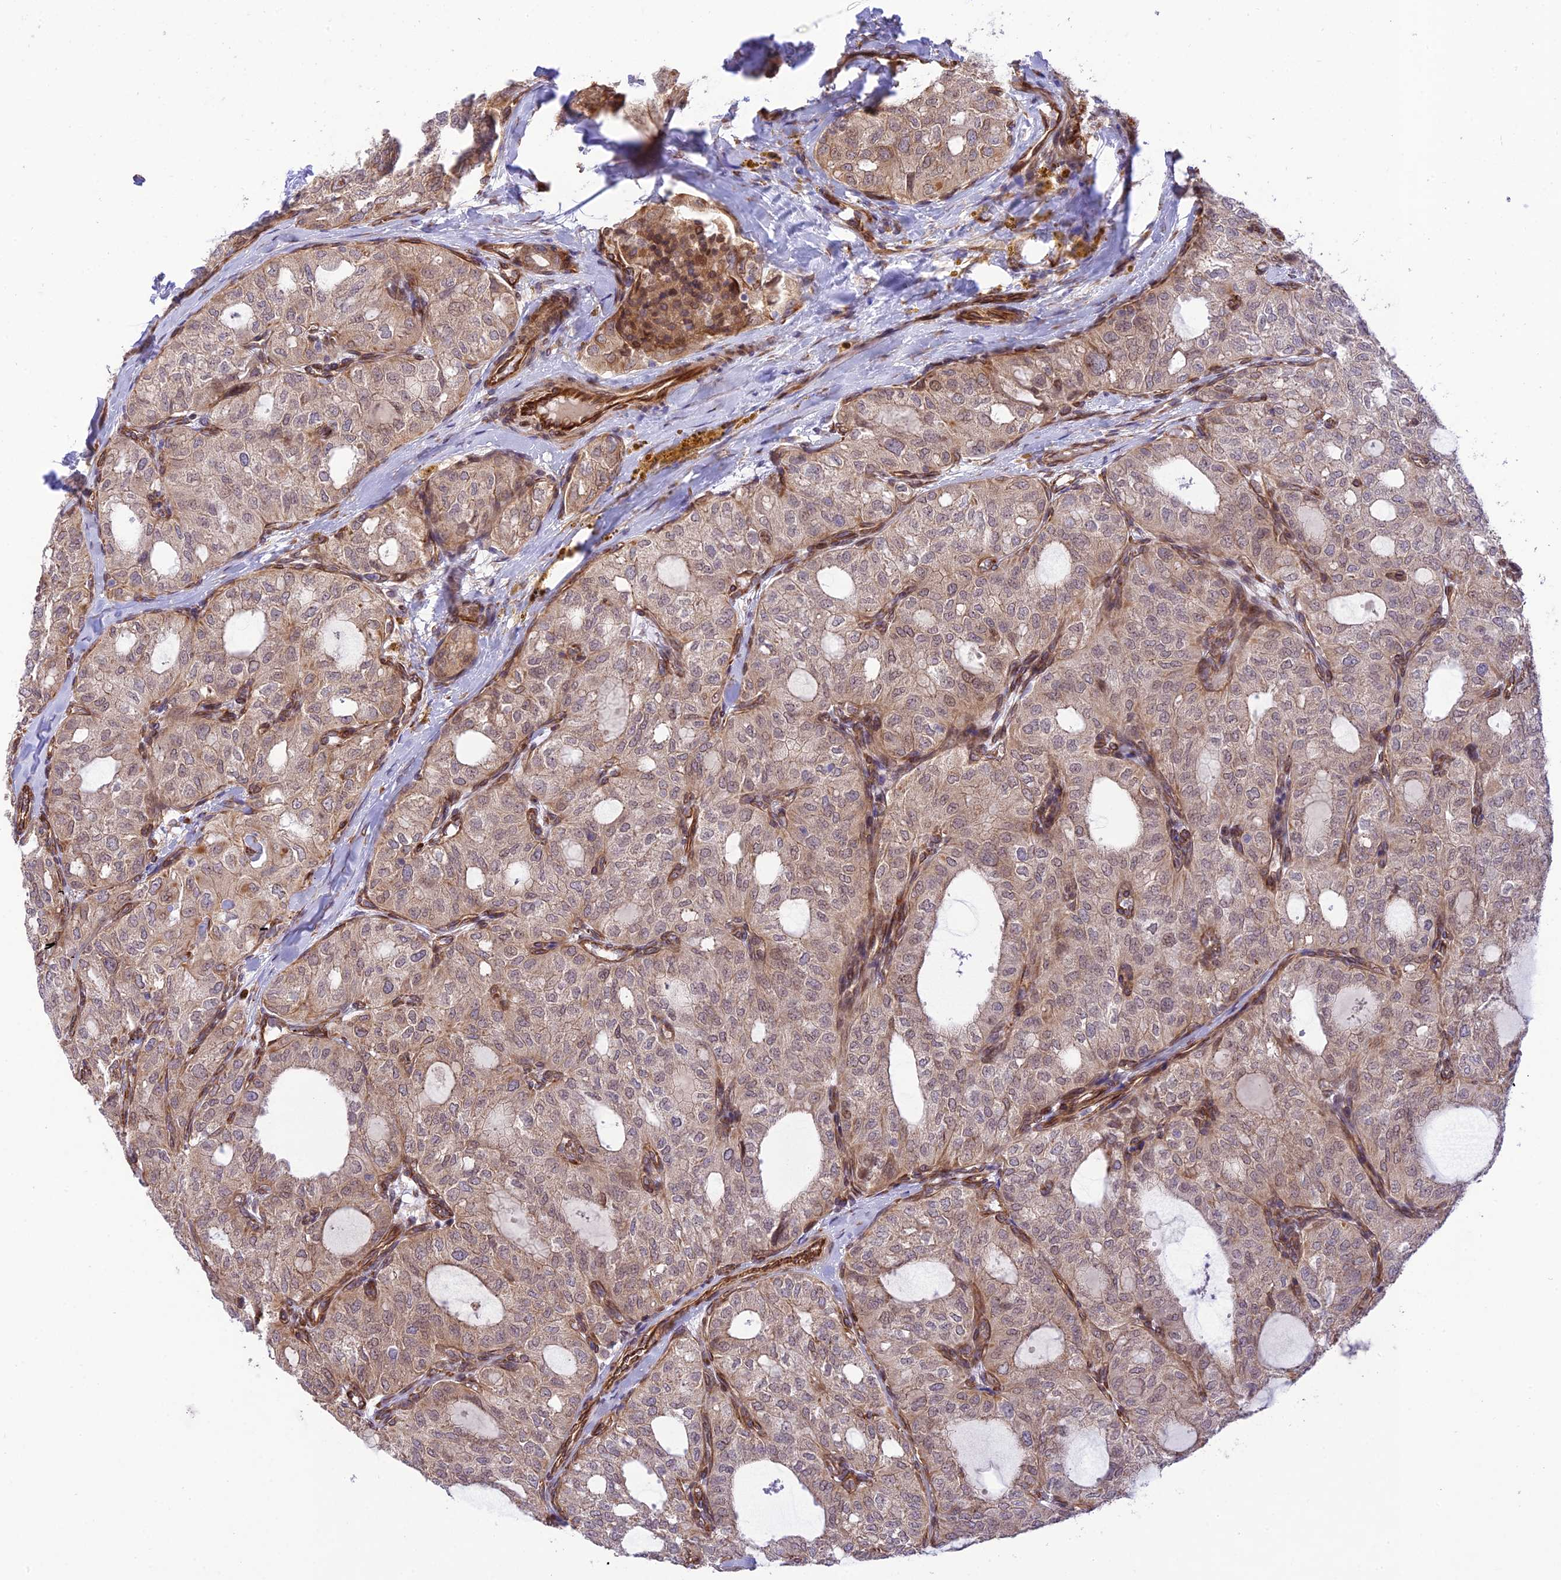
{"staining": {"intensity": "weak", "quantity": "<25%", "location": "cytoplasmic/membranous"}, "tissue": "thyroid cancer", "cell_type": "Tumor cells", "image_type": "cancer", "snomed": [{"axis": "morphology", "description": "Follicular adenoma carcinoma, NOS"}, {"axis": "topography", "description": "Thyroid gland"}], "caption": "A micrograph of thyroid follicular adenoma carcinoma stained for a protein shows no brown staining in tumor cells.", "gene": "EXOC3L4", "patient": {"sex": "male", "age": 75}}